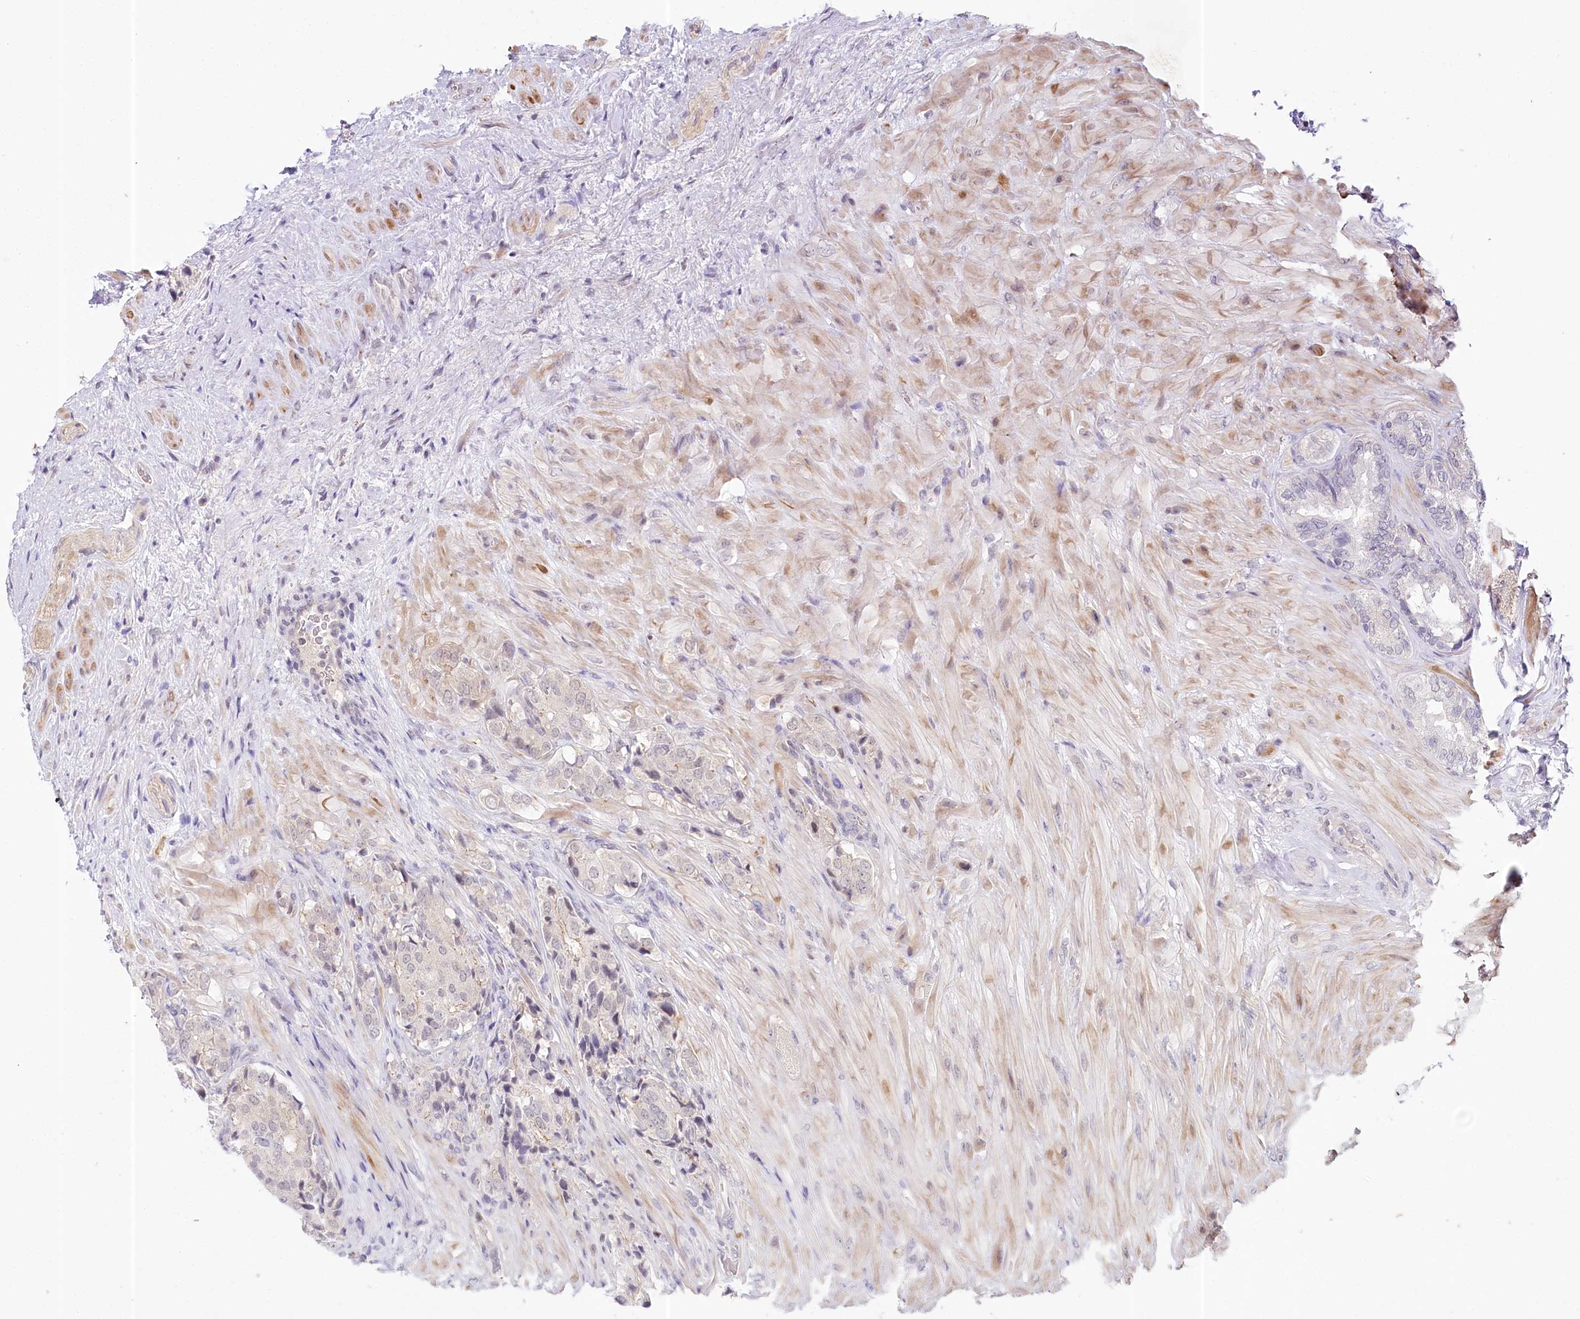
{"staining": {"intensity": "negative", "quantity": "none", "location": "none"}, "tissue": "prostate cancer", "cell_type": "Tumor cells", "image_type": "cancer", "snomed": [{"axis": "morphology", "description": "Adenocarcinoma, High grade"}, {"axis": "topography", "description": "Prostate"}], "caption": "The immunohistochemistry micrograph has no significant staining in tumor cells of adenocarcinoma (high-grade) (prostate) tissue.", "gene": "AMTN", "patient": {"sex": "male", "age": 65}}